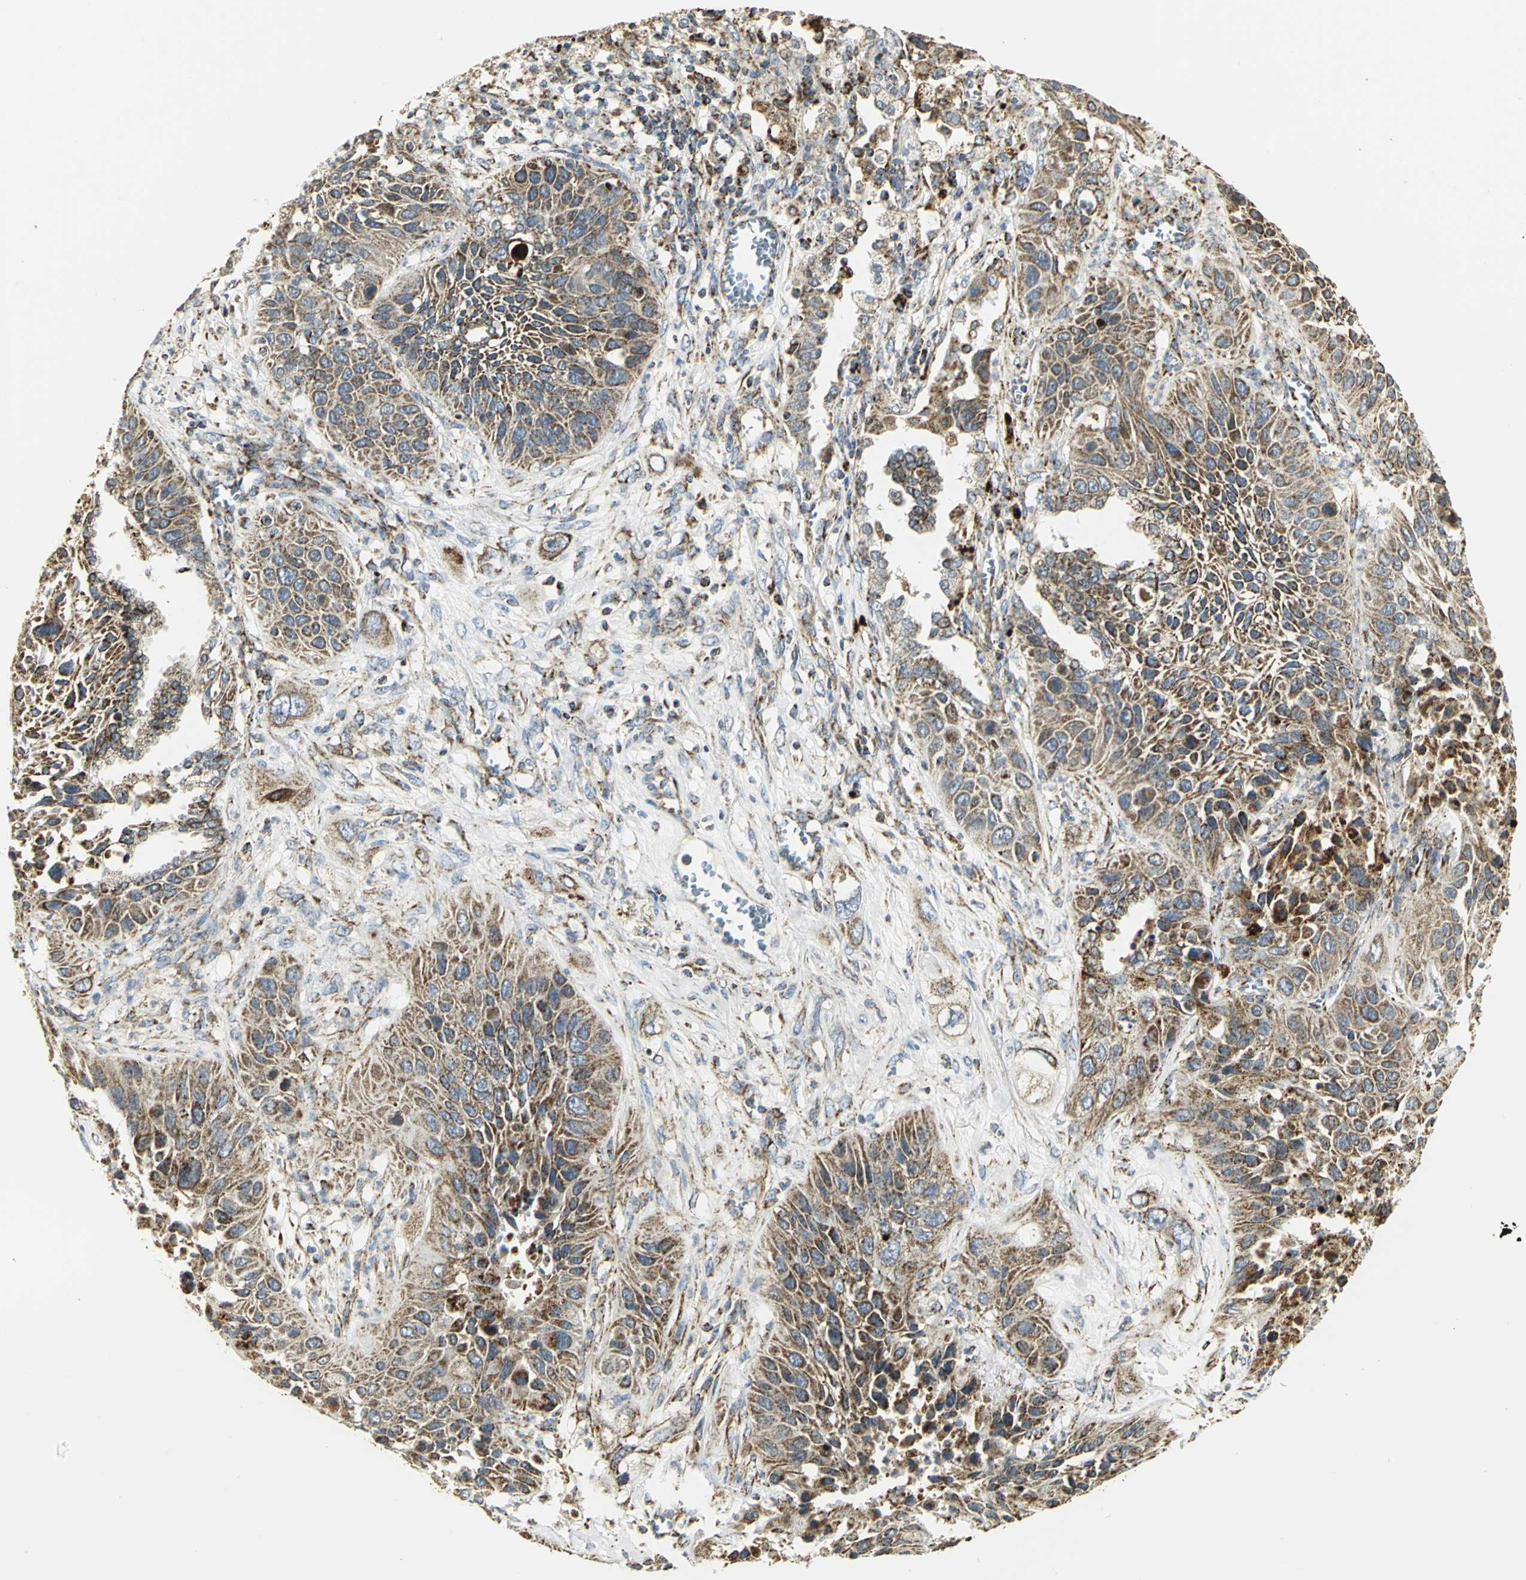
{"staining": {"intensity": "strong", "quantity": ">75%", "location": "cytoplasmic/membranous"}, "tissue": "lung cancer", "cell_type": "Tumor cells", "image_type": "cancer", "snomed": [{"axis": "morphology", "description": "Squamous cell carcinoma, NOS"}, {"axis": "topography", "description": "Lung"}], "caption": "Human lung squamous cell carcinoma stained for a protein (brown) exhibits strong cytoplasmic/membranous positive staining in about >75% of tumor cells.", "gene": "VDAC1", "patient": {"sex": "female", "age": 76}}